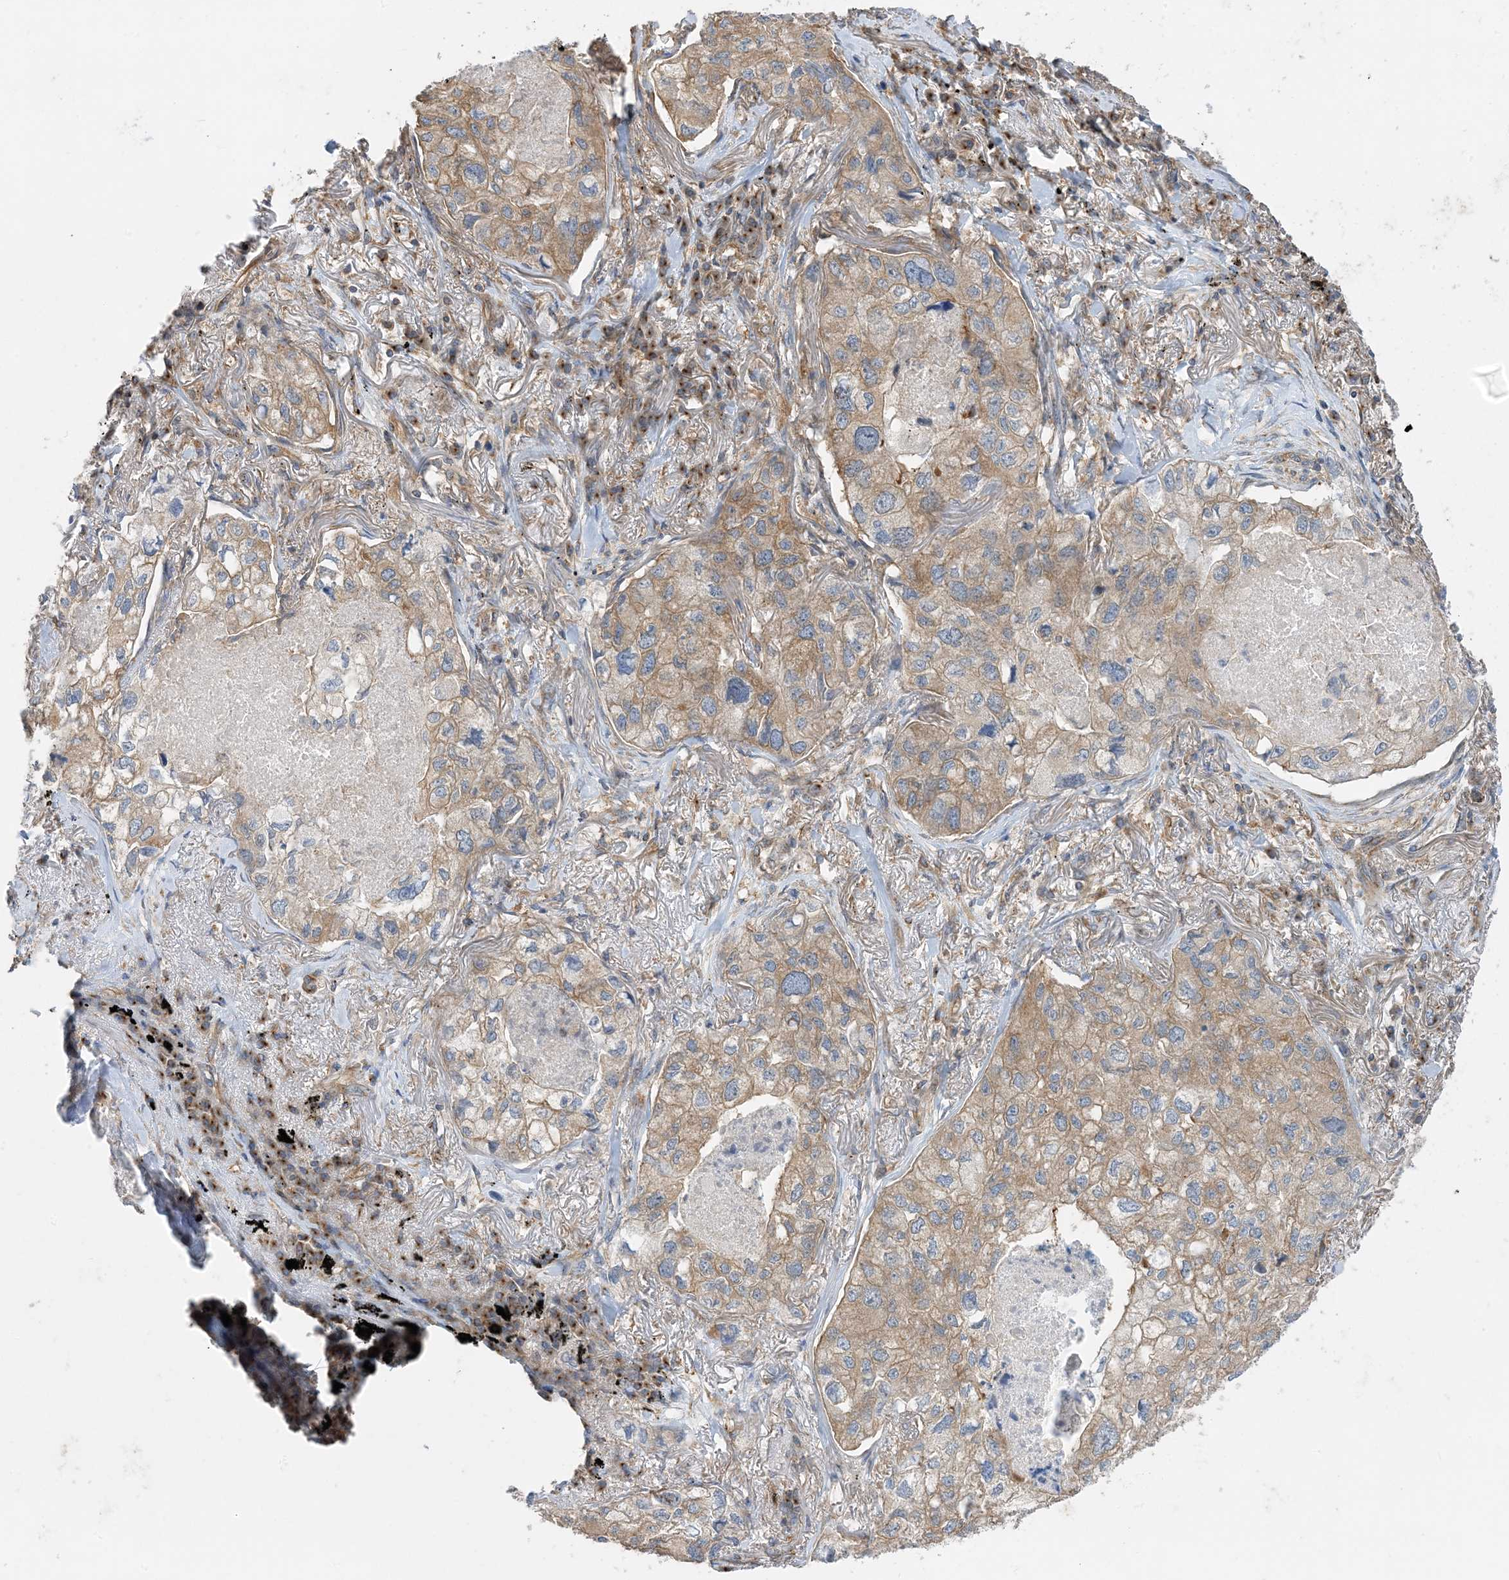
{"staining": {"intensity": "weak", "quantity": ">75%", "location": "cytoplasmic/membranous"}, "tissue": "lung cancer", "cell_type": "Tumor cells", "image_type": "cancer", "snomed": [{"axis": "morphology", "description": "Adenocarcinoma, NOS"}, {"axis": "topography", "description": "Lung"}], "caption": "Immunohistochemical staining of adenocarcinoma (lung) displays weak cytoplasmic/membranous protein positivity in approximately >75% of tumor cells.", "gene": "SIDT1", "patient": {"sex": "male", "age": 65}}